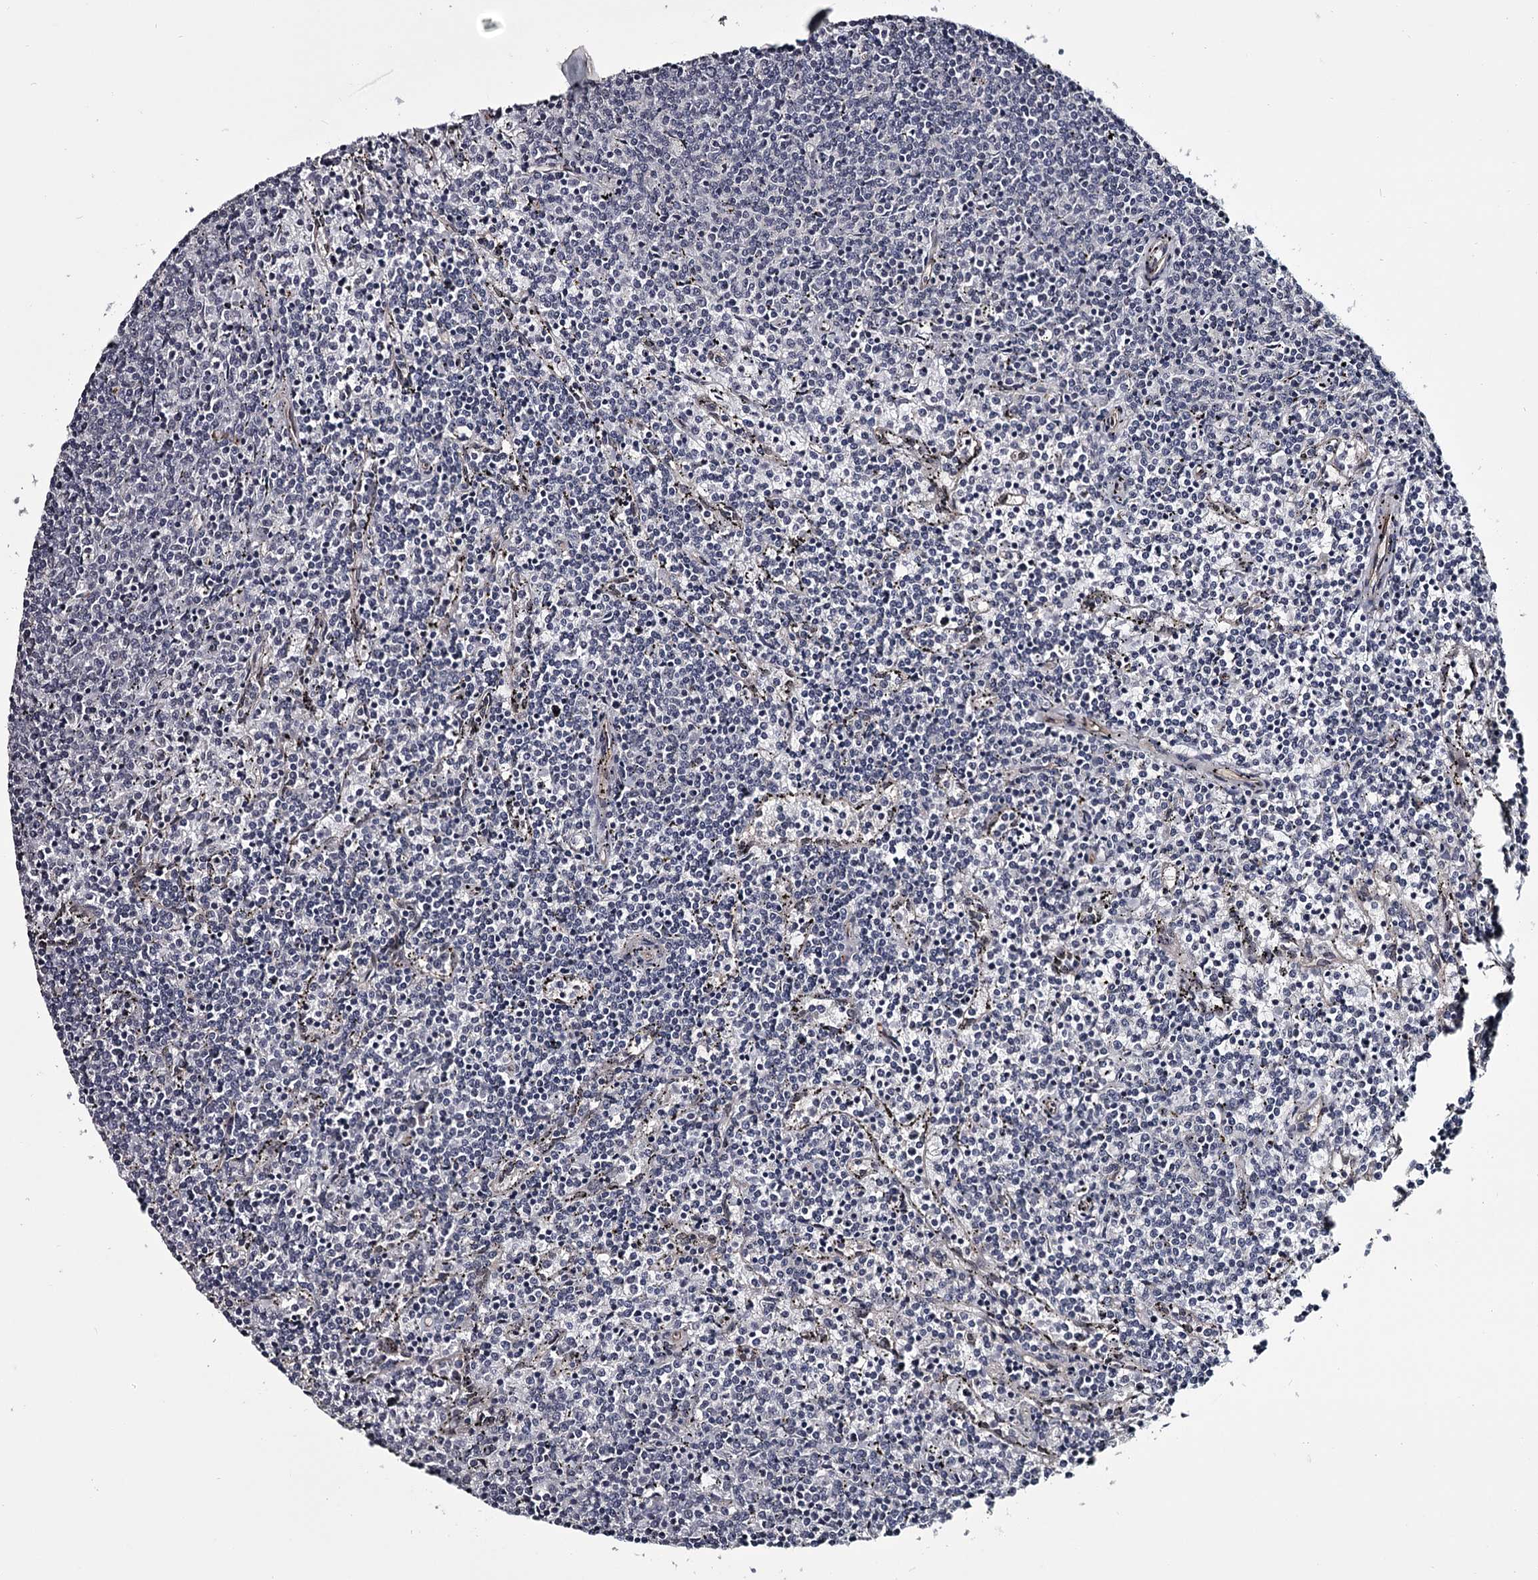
{"staining": {"intensity": "negative", "quantity": "none", "location": "none"}, "tissue": "lymphoma", "cell_type": "Tumor cells", "image_type": "cancer", "snomed": [{"axis": "morphology", "description": "Malignant lymphoma, non-Hodgkin's type, Low grade"}, {"axis": "topography", "description": "Spleen"}], "caption": "Tumor cells show no significant protein expression in low-grade malignant lymphoma, non-Hodgkin's type.", "gene": "PRPF40B", "patient": {"sex": "female", "age": 50}}